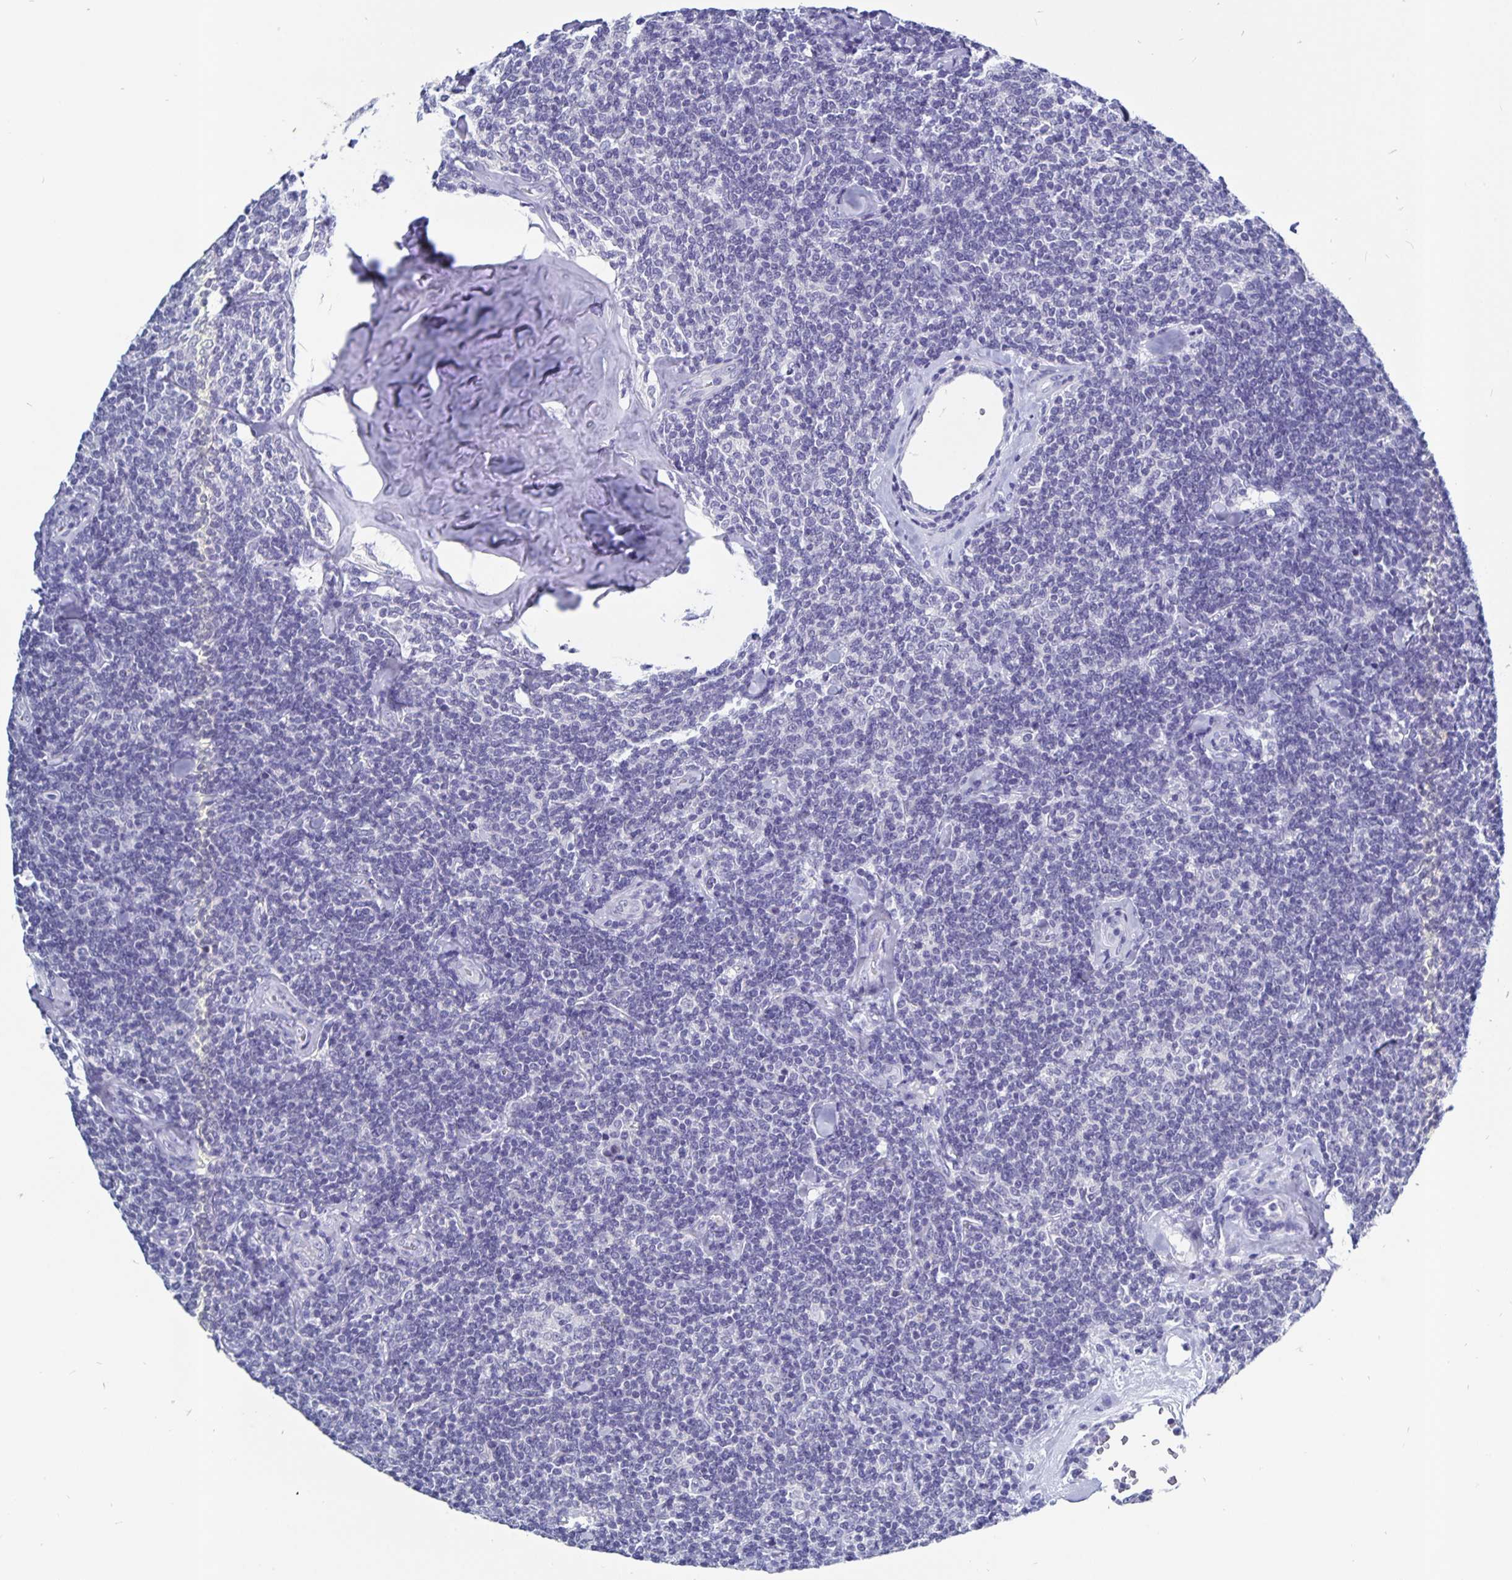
{"staining": {"intensity": "negative", "quantity": "none", "location": "none"}, "tissue": "lymphoma", "cell_type": "Tumor cells", "image_type": "cancer", "snomed": [{"axis": "morphology", "description": "Malignant lymphoma, non-Hodgkin's type, Low grade"}, {"axis": "topography", "description": "Lymph node"}], "caption": "Immunohistochemistry of lymphoma exhibits no staining in tumor cells.", "gene": "ODF3B", "patient": {"sex": "female", "age": 56}}